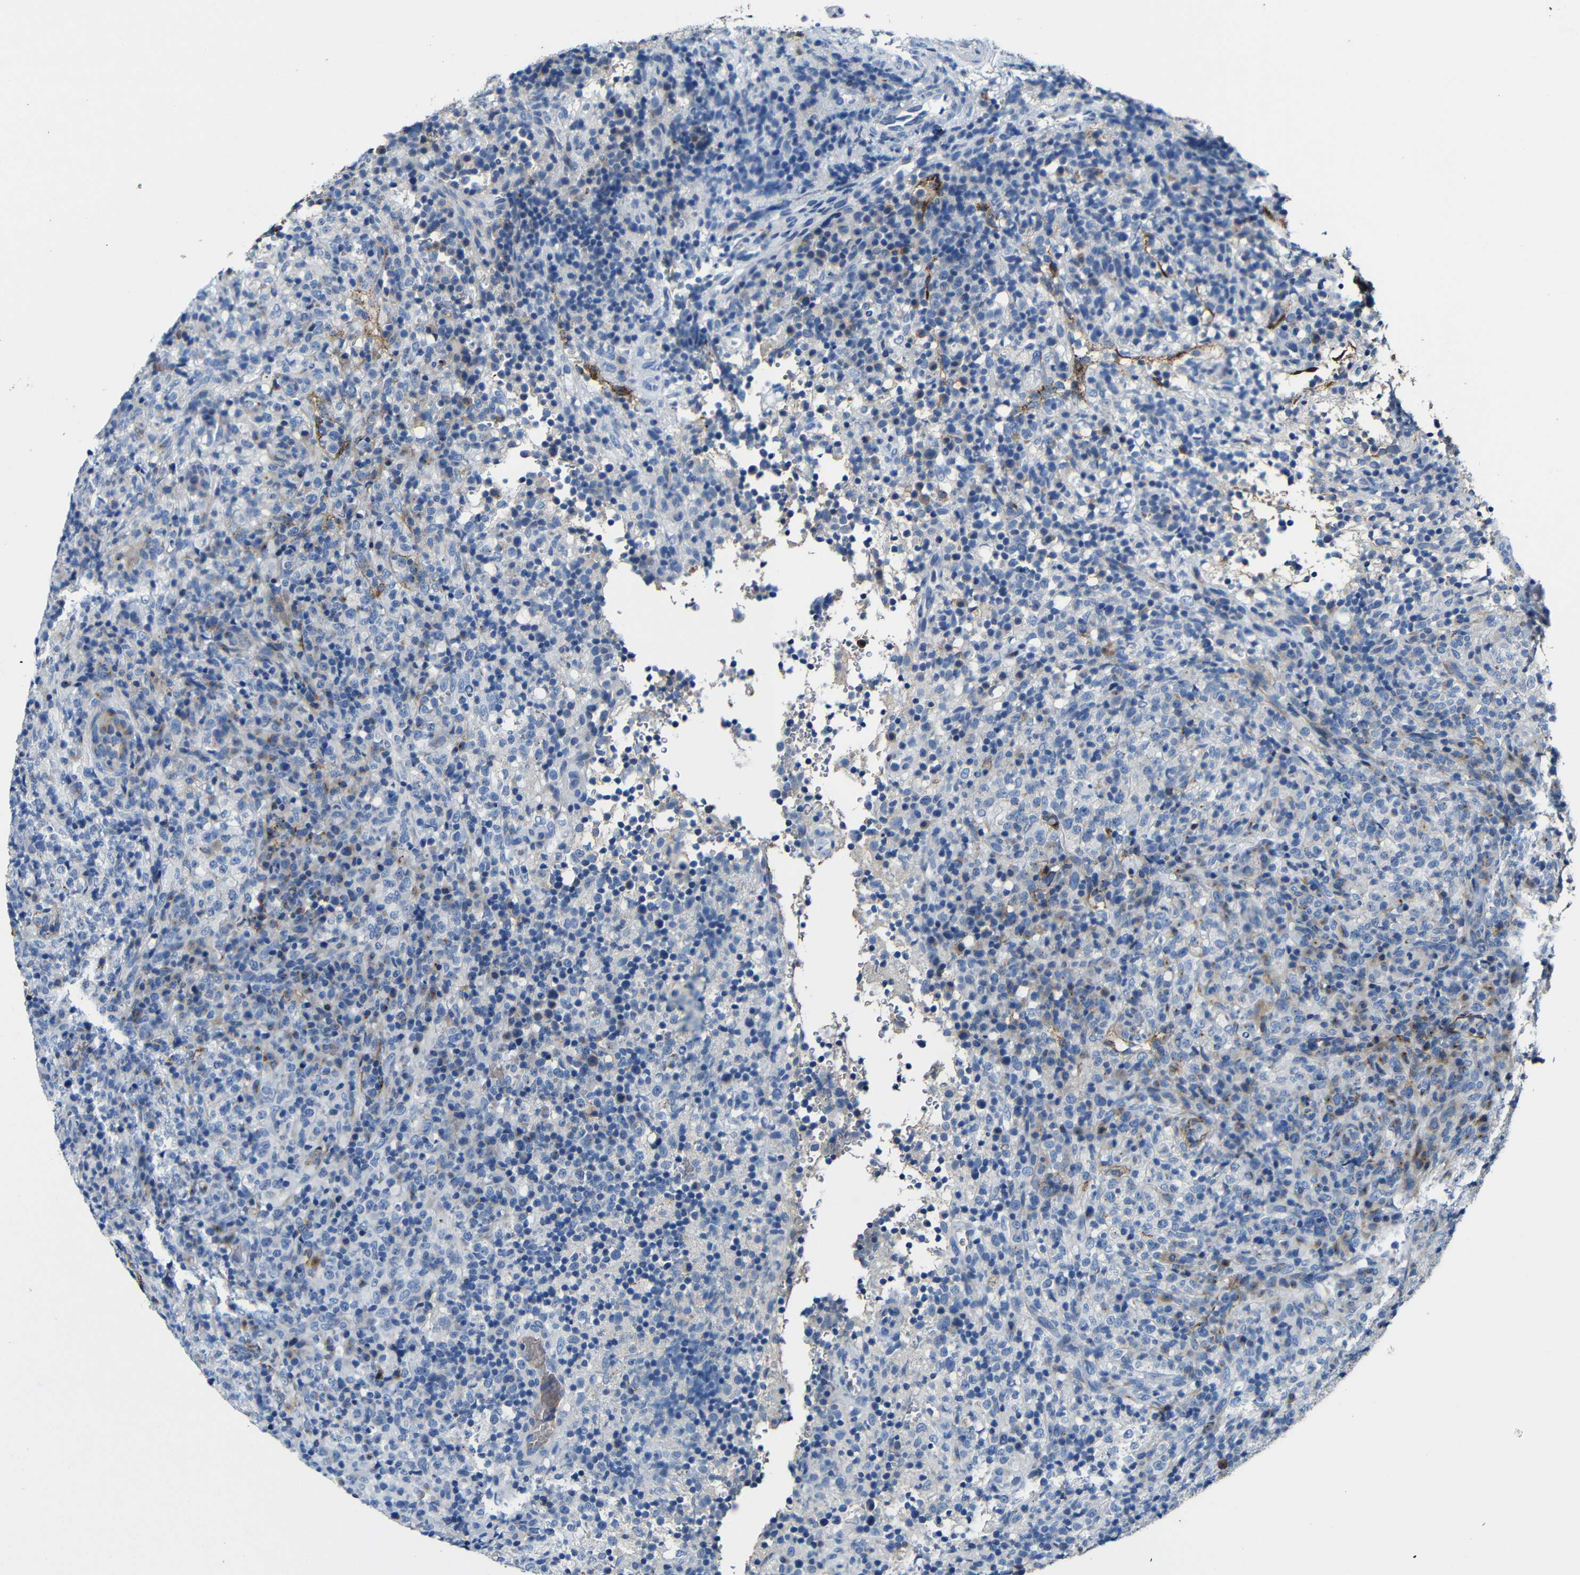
{"staining": {"intensity": "weak", "quantity": "<25%", "location": "cytoplasmic/membranous"}, "tissue": "lymphoma", "cell_type": "Tumor cells", "image_type": "cancer", "snomed": [{"axis": "morphology", "description": "Malignant lymphoma, non-Hodgkin's type, High grade"}, {"axis": "topography", "description": "Lymph node"}], "caption": "High magnification brightfield microscopy of lymphoma stained with DAB (3,3'-diaminobenzidine) (brown) and counterstained with hematoxylin (blue): tumor cells show no significant expression.", "gene": "ACKR2", "patient": {"sex": "female", "age": 76}}